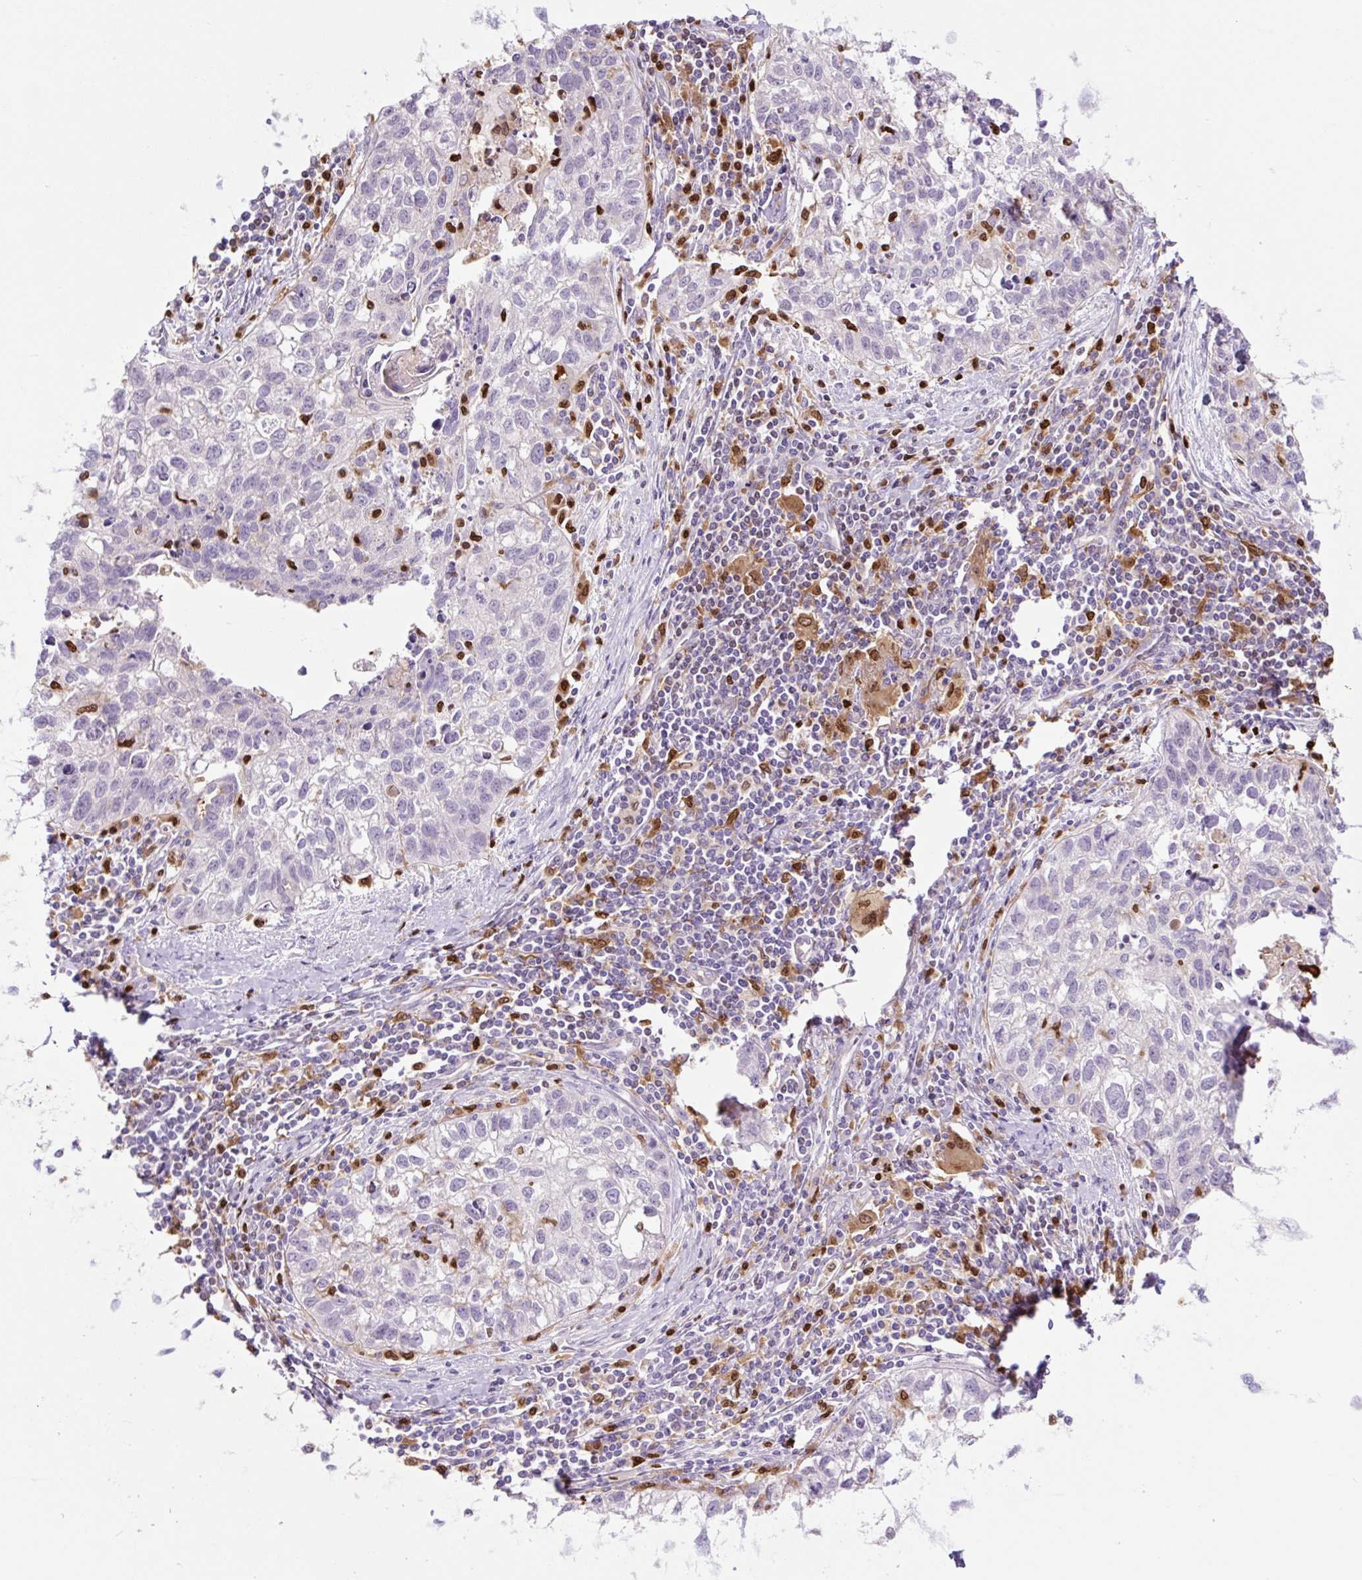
{"staining": {"intensity": "negative", "quantity": "none", "location": "none"}, "tissue": "lung cancer", "cell_type": "Tumor cells", "image_type": "cancer", "snomed": [{"axis": "morphology", "description": "Squamous cell carcinoma, NOS"}, {"axis": "topography", "description": "Lung"}], "caption": "High magnification brightfield microscopy of lung cancer (squamous cell carcinoma) stained with DAB (3,3'-diaminobenzidine) (brown) and counterstained with hematoxylin (blue): tumor cells show no significant staining.", "gene": "SPI1", "patient": {"sex": "male", "age": 74}}